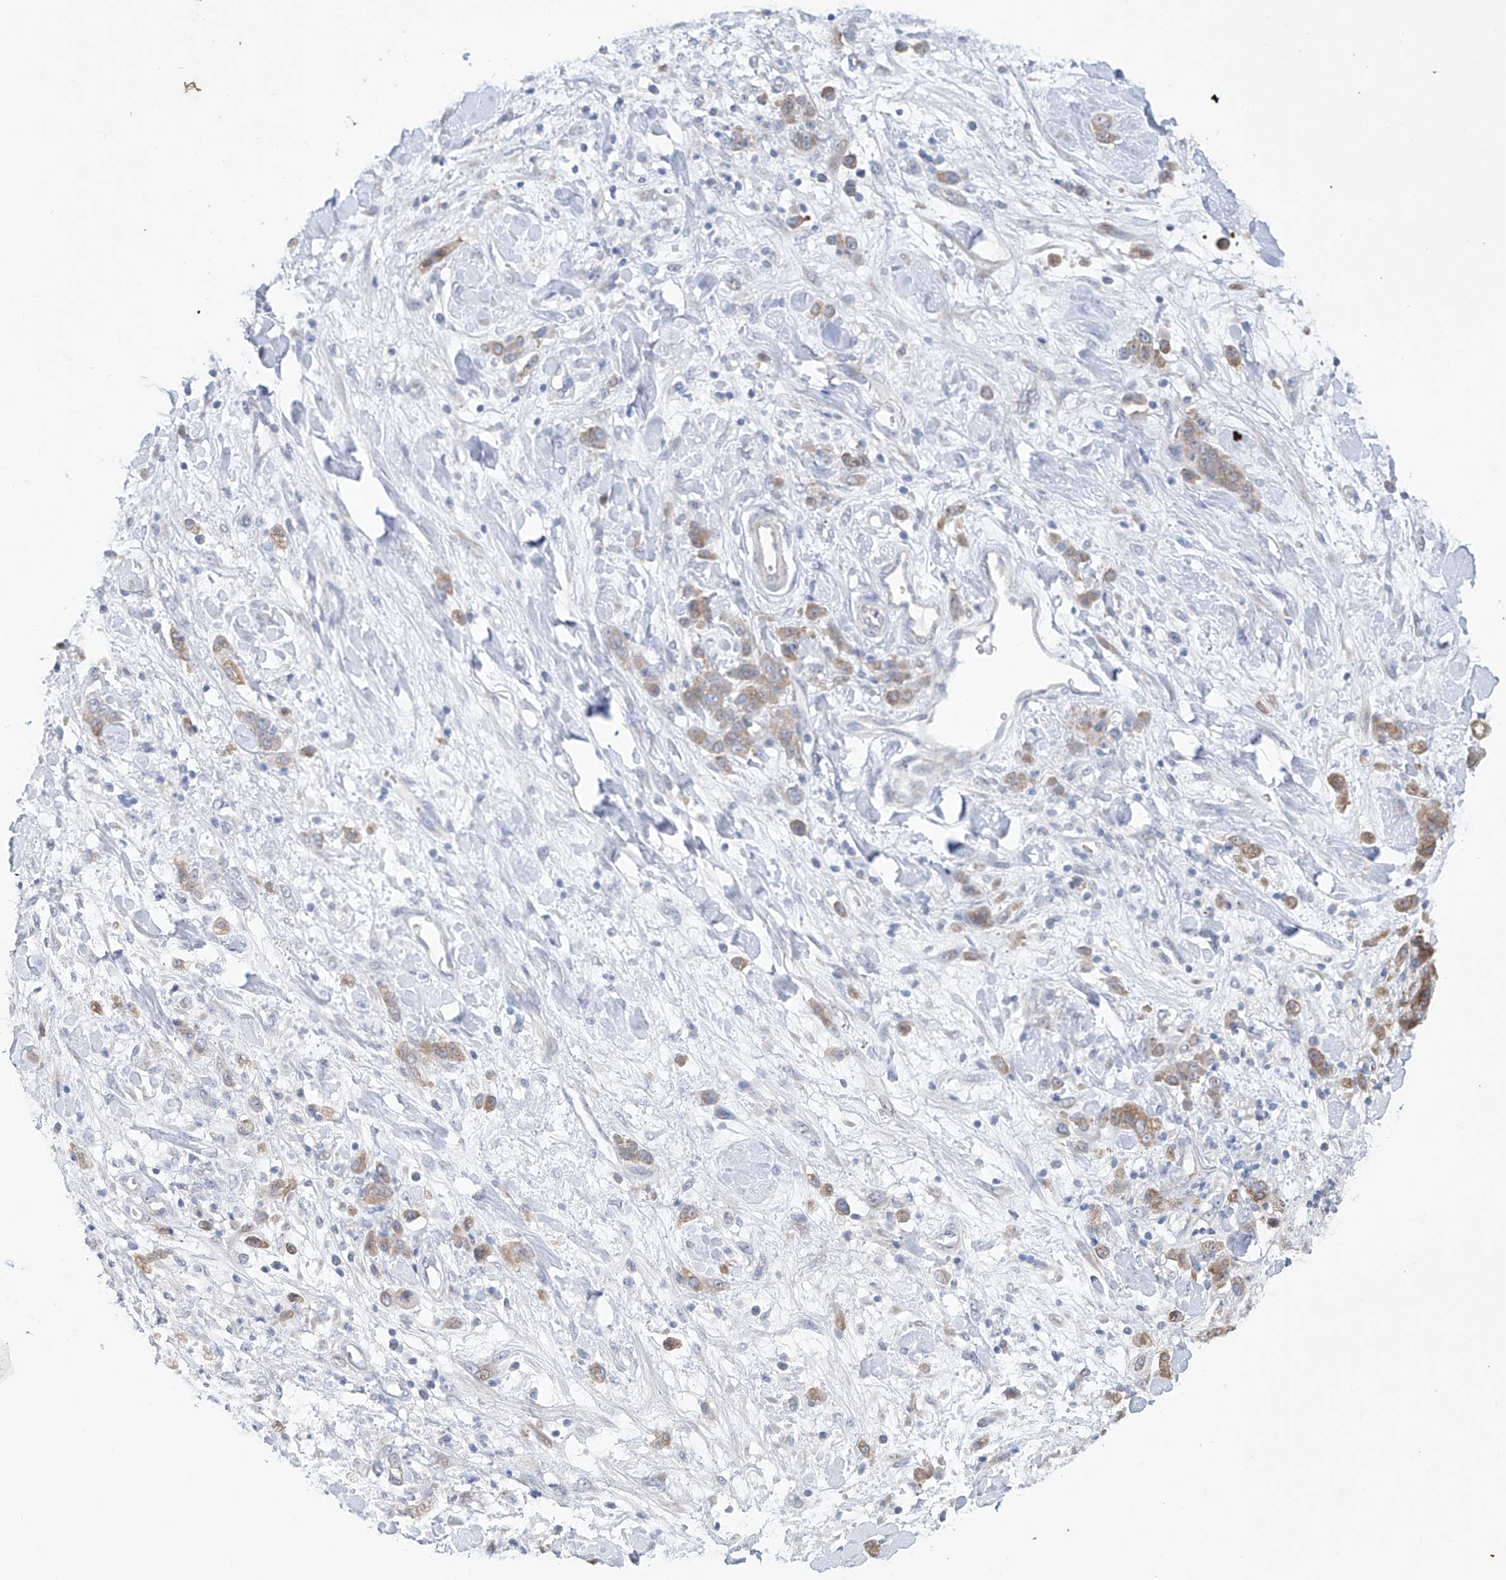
{"staining": {"intensity": "weak", "quantity": ">75%", "location": "cytoplasmic/membranous"}, "tissue": "stomach cancer", "cell_type": "Tumor cells", "image_type": "cancer", "snomed": [{"axis": "morphology", "description": "Normal tissue, NOS"}, {"axis": "morphology", "description": "Adenocarcinoma, NOS"}, {"axis": "topography", "description": "Stomach"}], "caption": "Protein staining demonstrates weak cytoplasmic/membranous expression in about >75% of tumor cells in stomach adenocarcinoma.", "gene": "KLC4", "patient": {"sex": "male", "age": 82}}